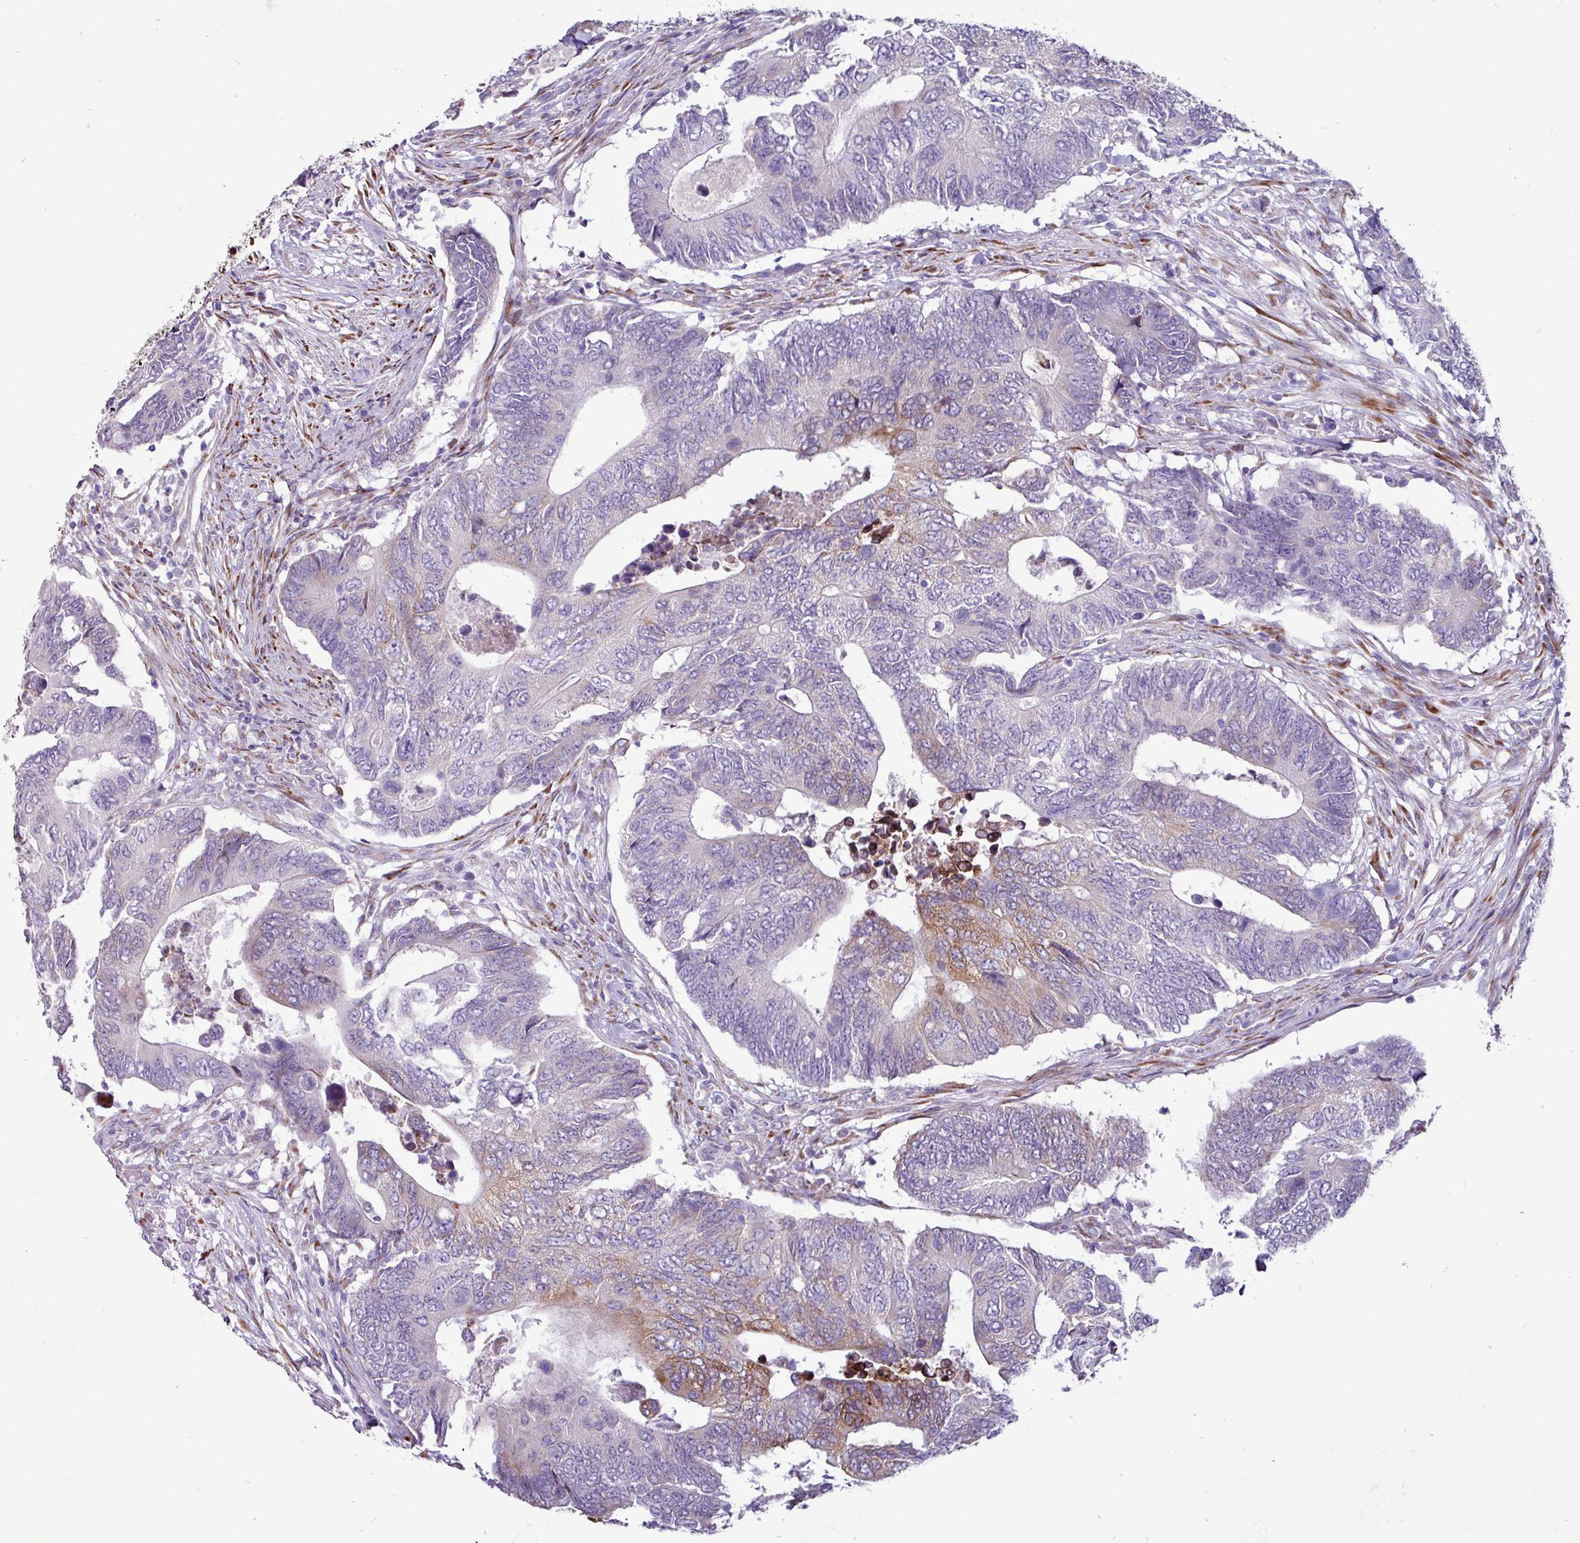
{"staining": {"intensity": "moderate", "quantity": "<25%", "location": "cytoplasmic/membranous"}, "tissue": "colorectal cancer", "cell_type": "Tumor cells", "image_type": "cancer", "snomed": [{"axis": "morphology", "description": "Adenocarcinoma, NOS"}, {"axis": "topography", "description": "Colon"}], "caption": "IHC histopathology image of colorectal cancer (adenocarcinoma) stained for a protein (brown), which reveals low levels of moderate cytoplasmic/membranous staining in approximately <25% of tumor cells.", "gene": "PPP1R35", "patient": {"sex": "male", "age": 87}}